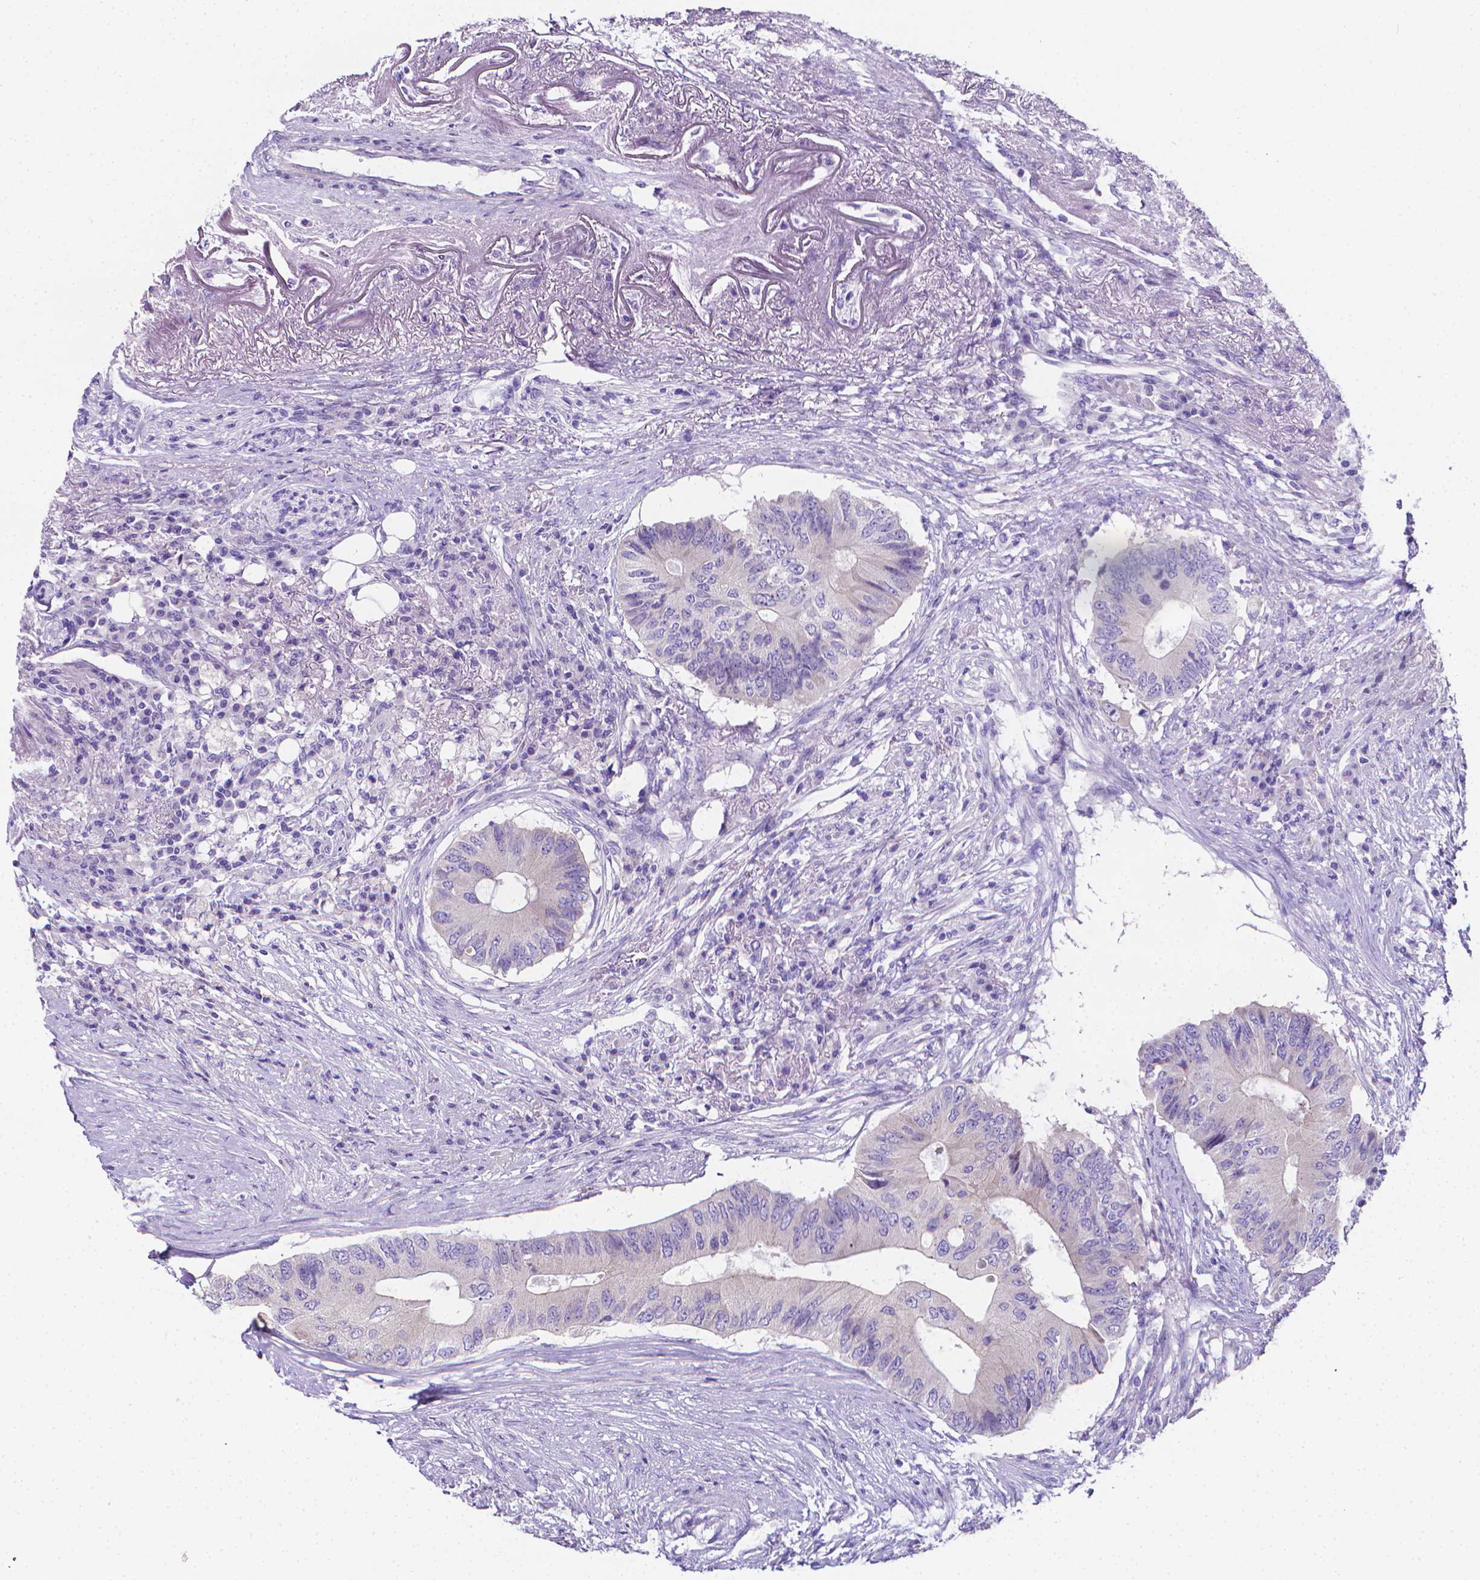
{"staining": {"intensity": "negative", "quantity": "none", "location": "none"}, "tissue": "colorectal cancer", "cell_type": "Tumor cells", "image_type": "cancer", "snomed": [{"axis": "morphology", "description": "Adenocarcinoma, NOS"}, {"axis": "topography", "description": "Colon"}], "caption": "A micrograph of human colorectal cancer is negative for staining in tumor cells.", "gene": "LRRC73", "patient": {"sex": "male", "age": 71}}